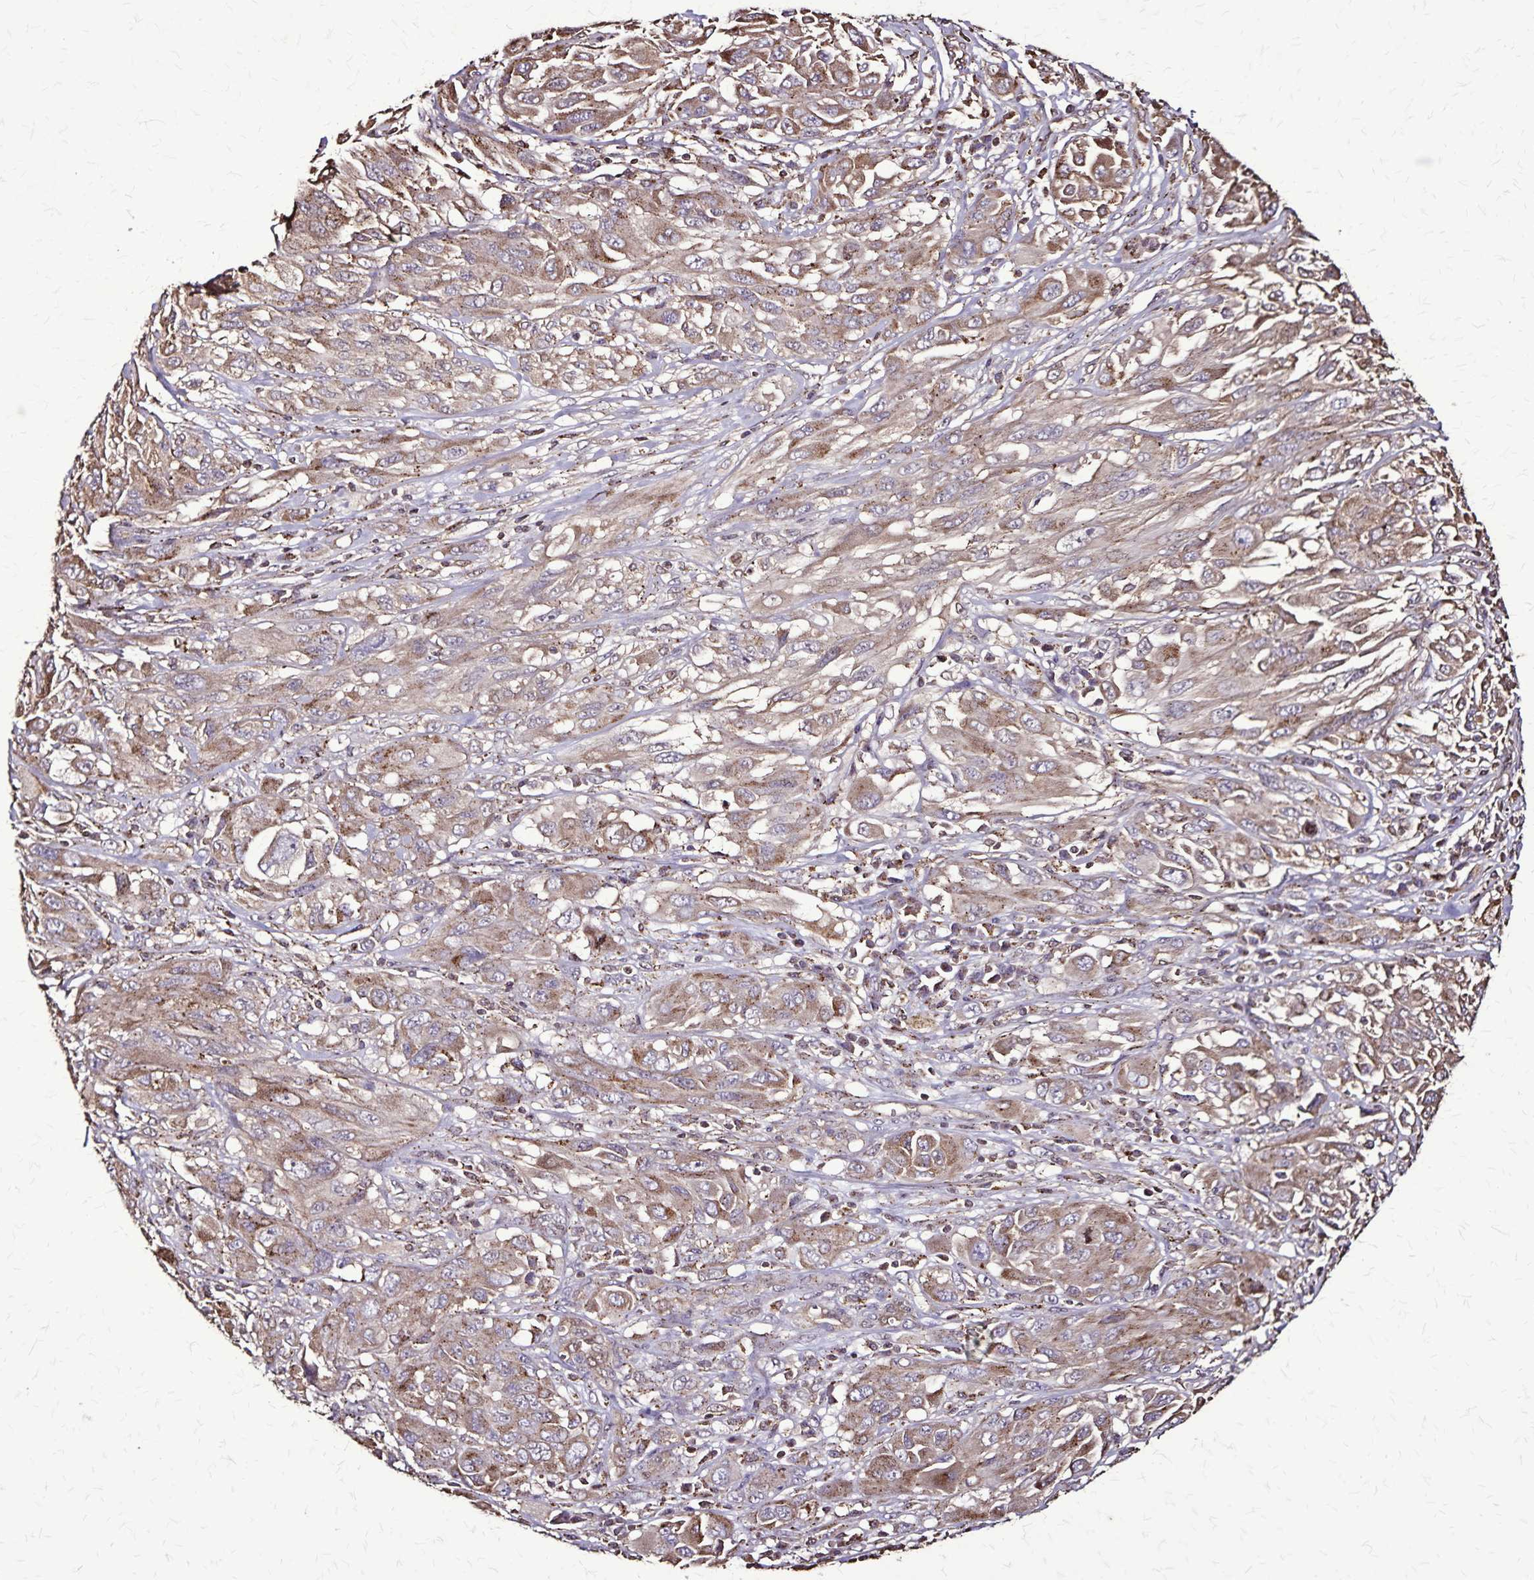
{"staining": {"intensity": "weak", "quantity": ">75%", "location": "cytoplasmic/membranous"}, "tissue": "melanoma", "cell_type": "Tumor cells", "image_type": "cancer", "snomed": [{"axis": "morphology", "description": "Malignant melanoma, NOS"}, {"axis": "topography", "description": "Skin"}], "caption": "Immunohistochemical staining of human melanoma exhibits low levels of weak cytoplasmic/membranous staining in about >75% of tumor cells.", "gene": "CHMP1B", "patient": {"sex": "female", "age": 91}}